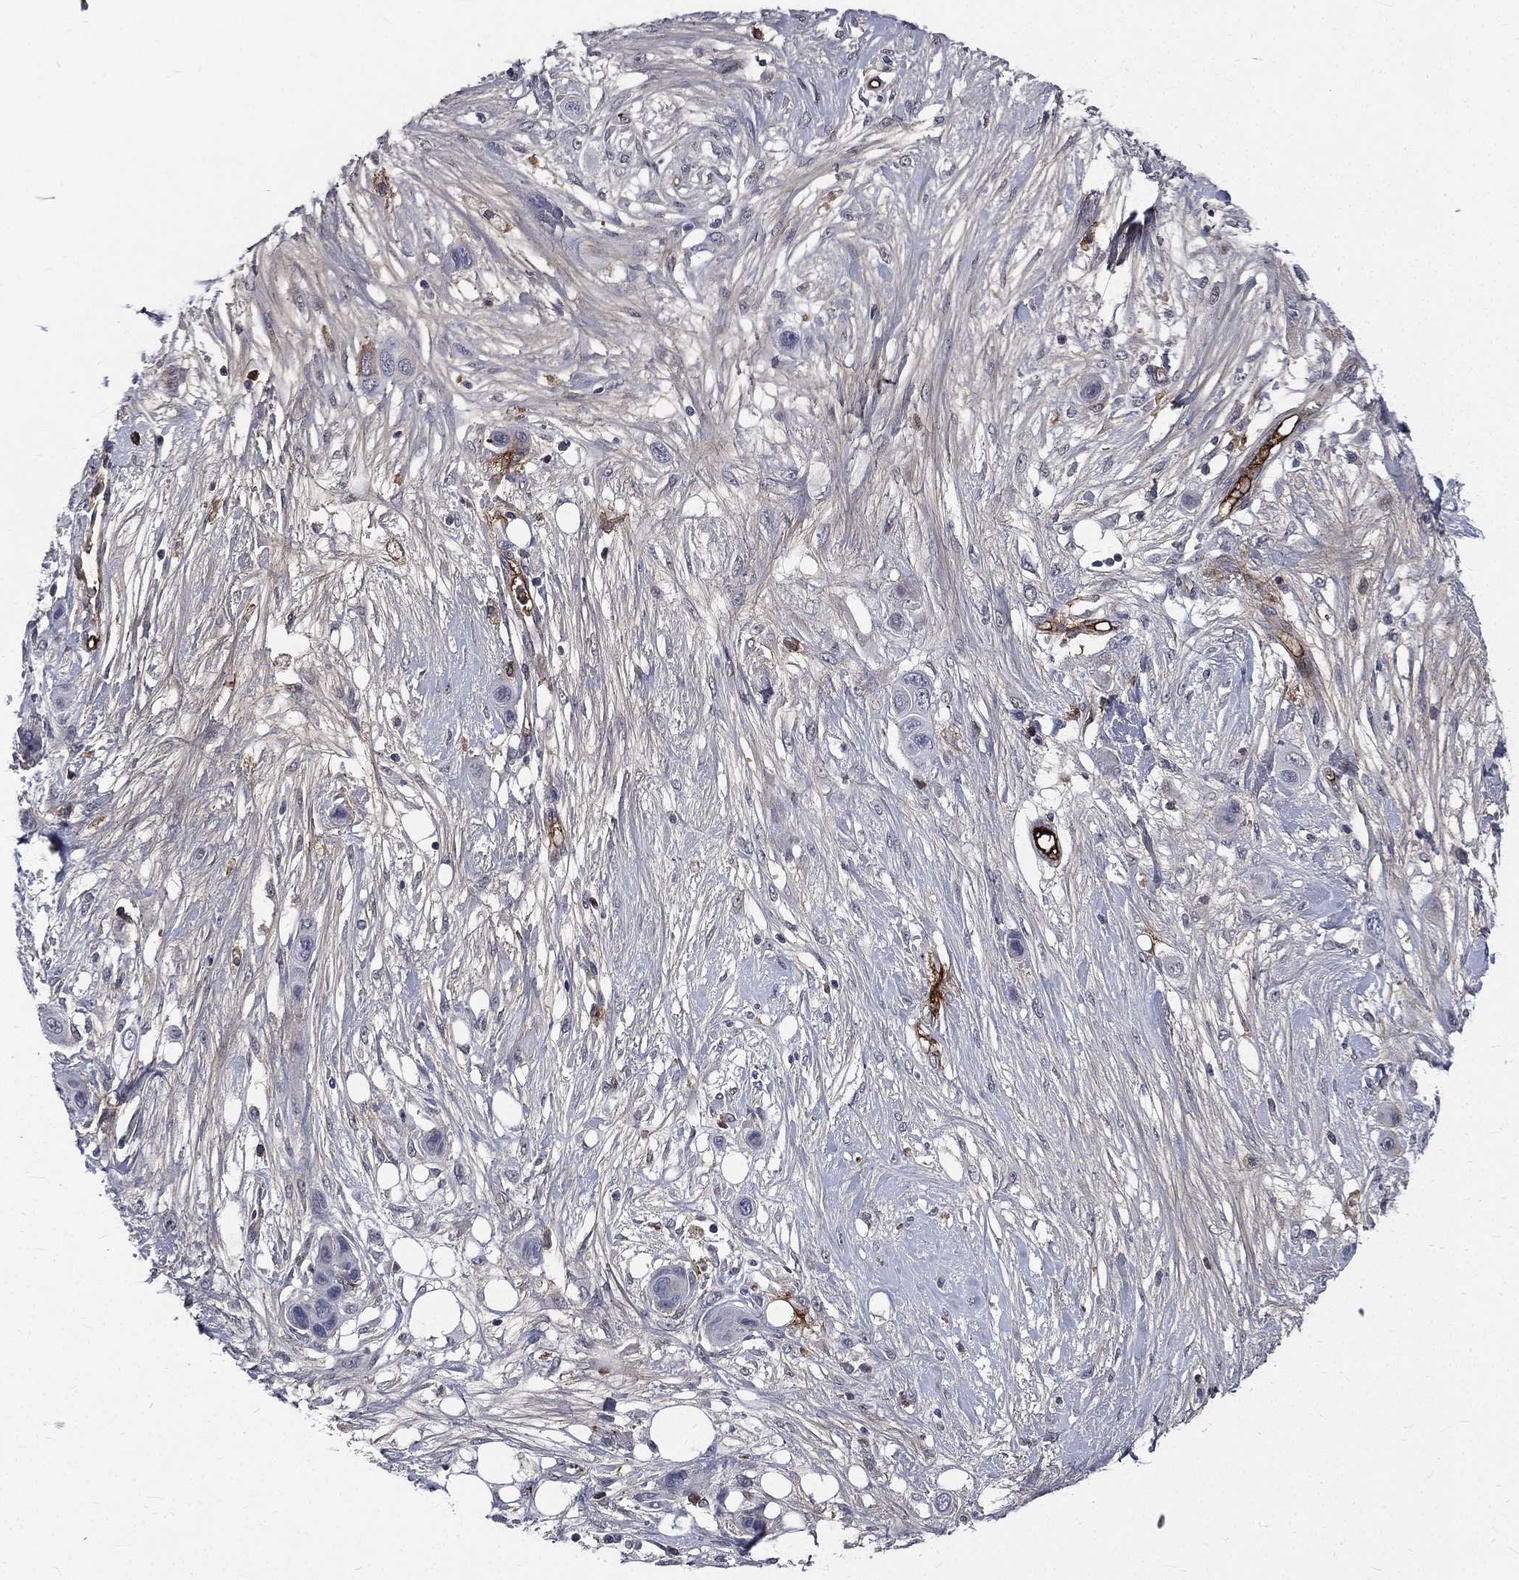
{"staining": {"intensity": "negative", "quantity": "none", "location": "none"}, "tissue": "skin cancer", "cell_type": "Tumor cells", "image_type": "cancer", "snomed": [{"axis": "morphology", "description": "Squamous cell carcinoma, NOS"}, {"axis": "topography", "description": "Skin"}], "caption": "This image is of skin squamous cell carcinoma stained with IHC to label a protein in brown with the nuclei are counter-stained blue. There is no positivity in tumor cells. (Immunohistochemistry, brightfield microscopy, high magnification).", "gene": "FGG", "patient": {"sex": "male", "age": 79}}